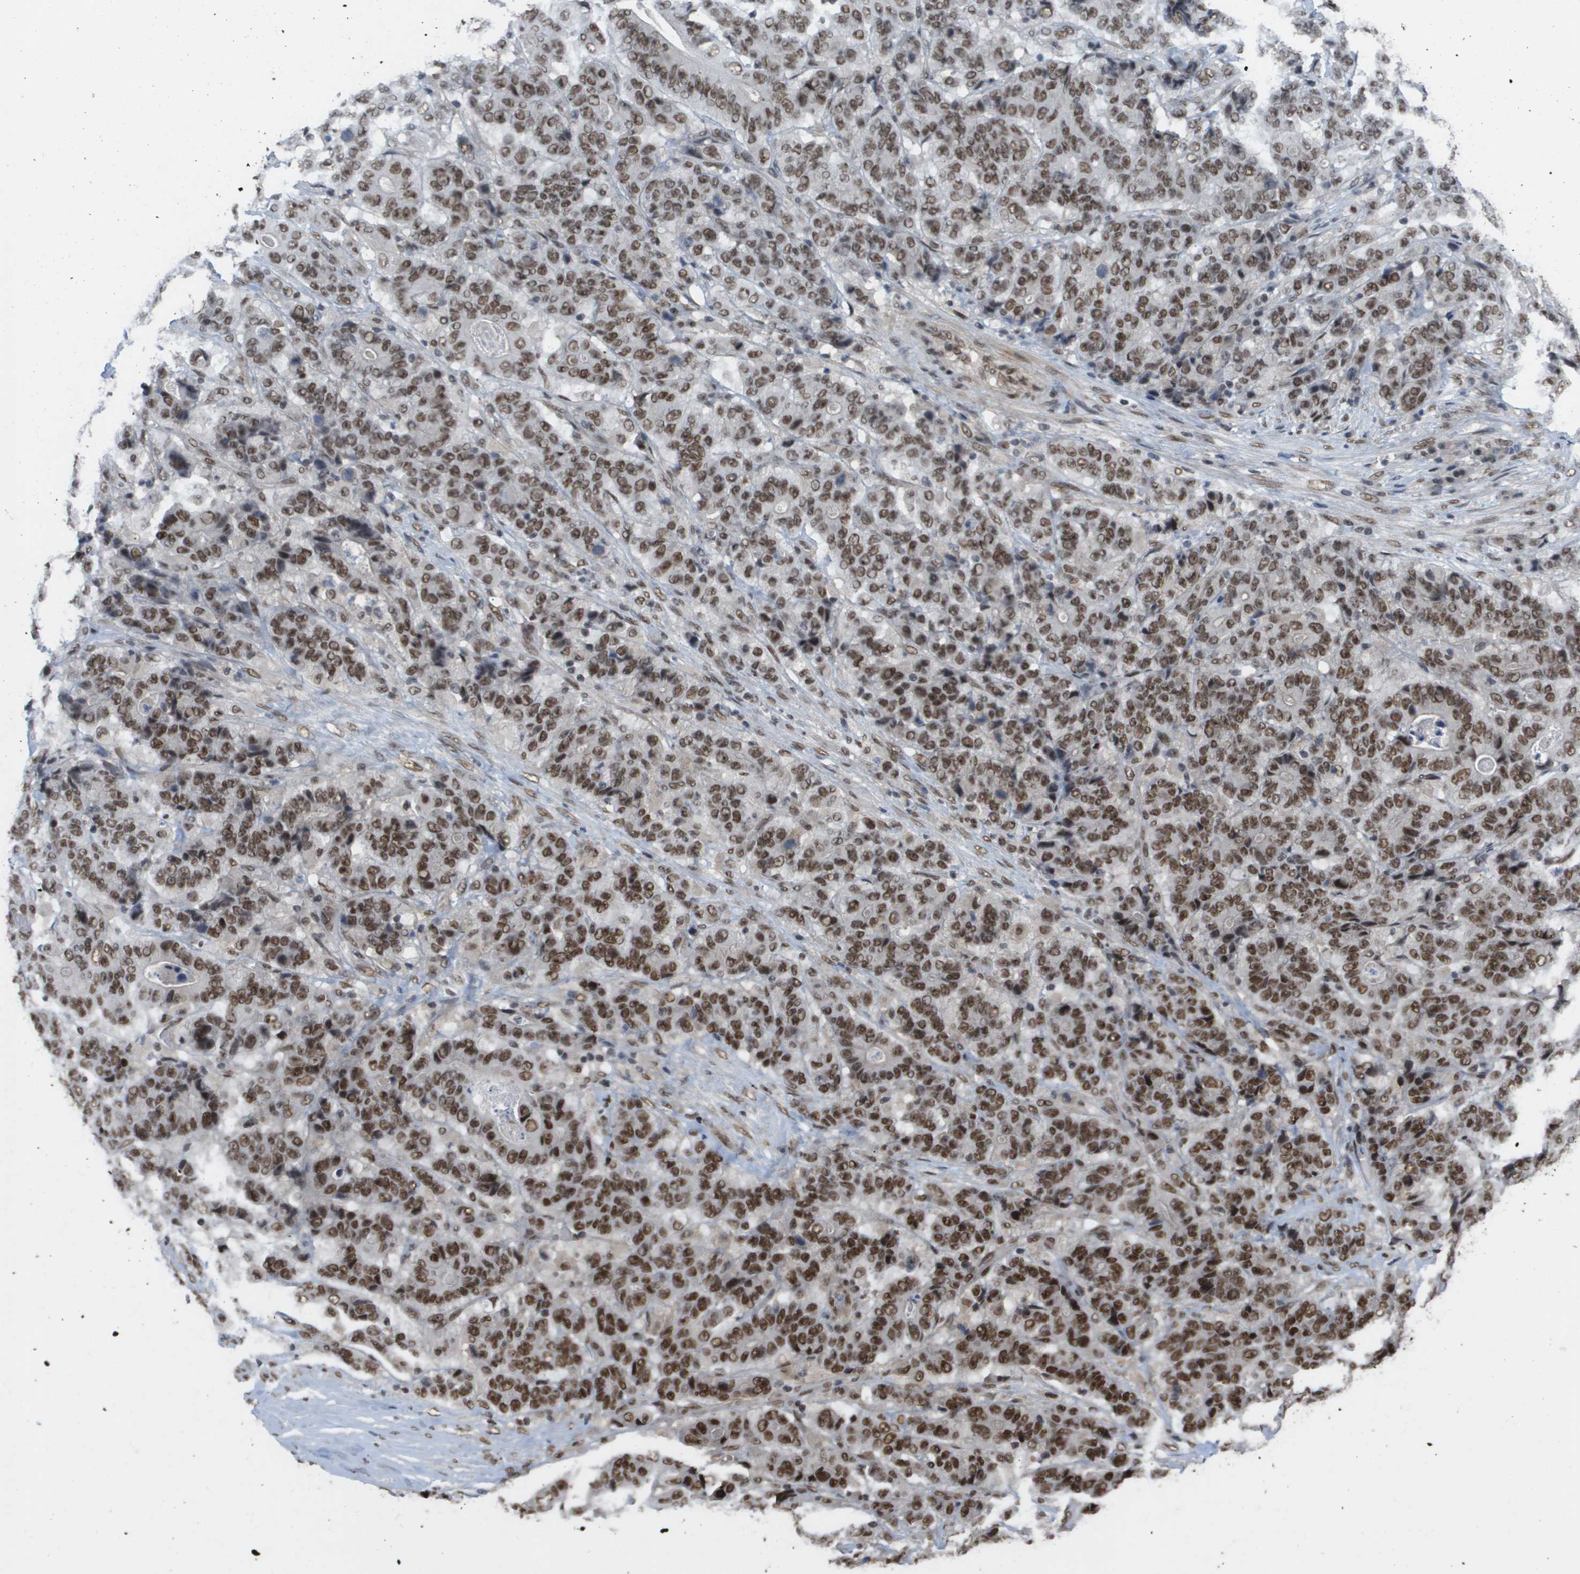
{"staining": {"intensity": "strong", "quantity": ">75%", "location": "nuclear"}, "tissue": "stomach cancer", "cell_type": "Tumor cells", "image_type": "cancer", "snomed": [{"axis": "morphology", "description": "Adenocarcinoma, NOS"}, {"axis": "topography", "description": "Stomach"}], "caption": "Protein staining of stomach adenocarcinoma tissue demonstrates strong nuclear positivity in approximately >75% of tumor cells.", "gene": "CDT1", "patient": {"sex": "female", "age": 73}}